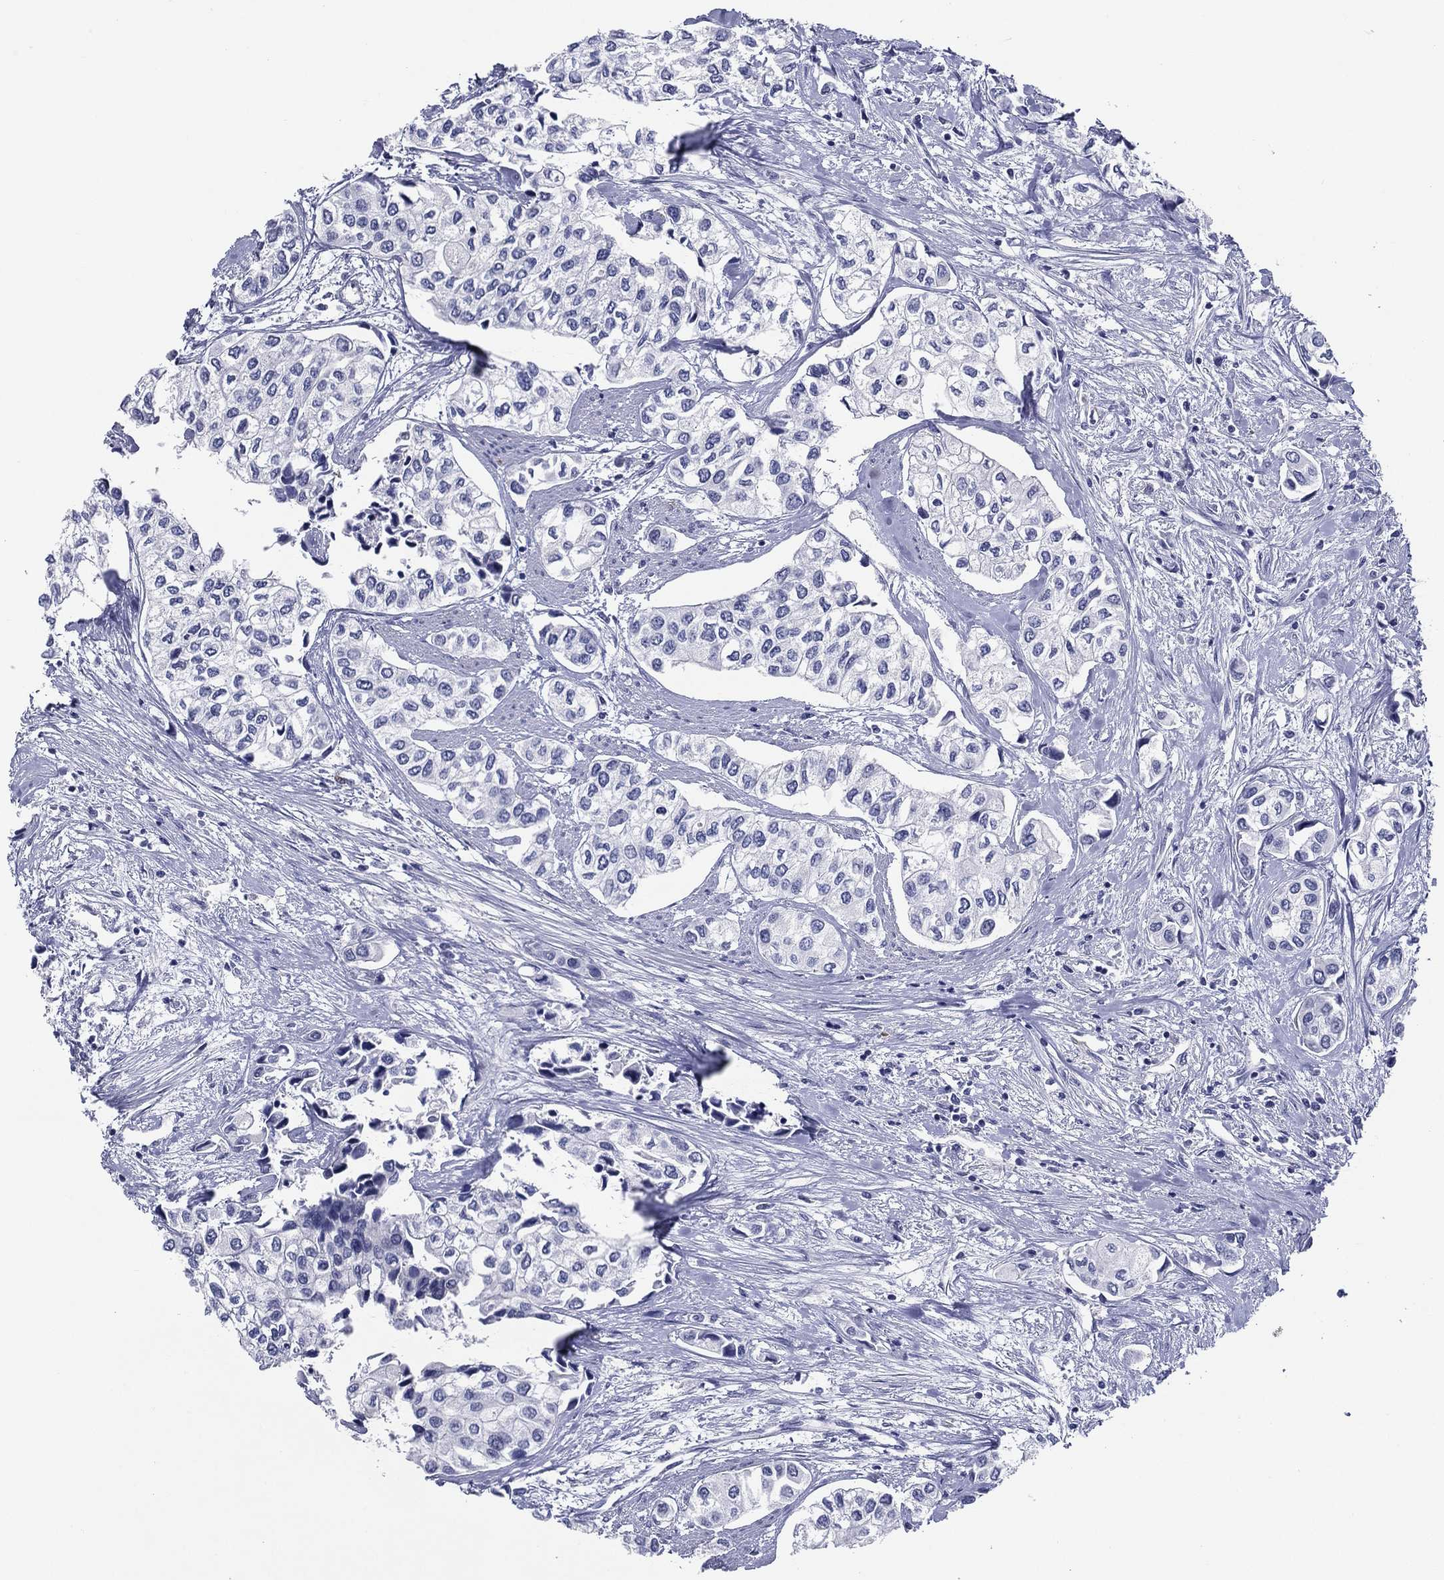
{"staining": {"intensity": "negative", "quantity": "none", "location": "none"}, "tissue": "urothelial cancer", "cell_type": "Tumor cells", "image_type": "cancer", "snomed": [{"axis": "morphology", "description": "Urothelial carcinoma, High grade"}, {"axis": "topography", "description": "Urinary bladder"}], "caption": "High-grade urothelial carcinoma stained for a protein using immunohistochemistry exhibits no expression tumor cells.", "gene": "ACE2", "patient": {"sex": "male", "age": 73}}